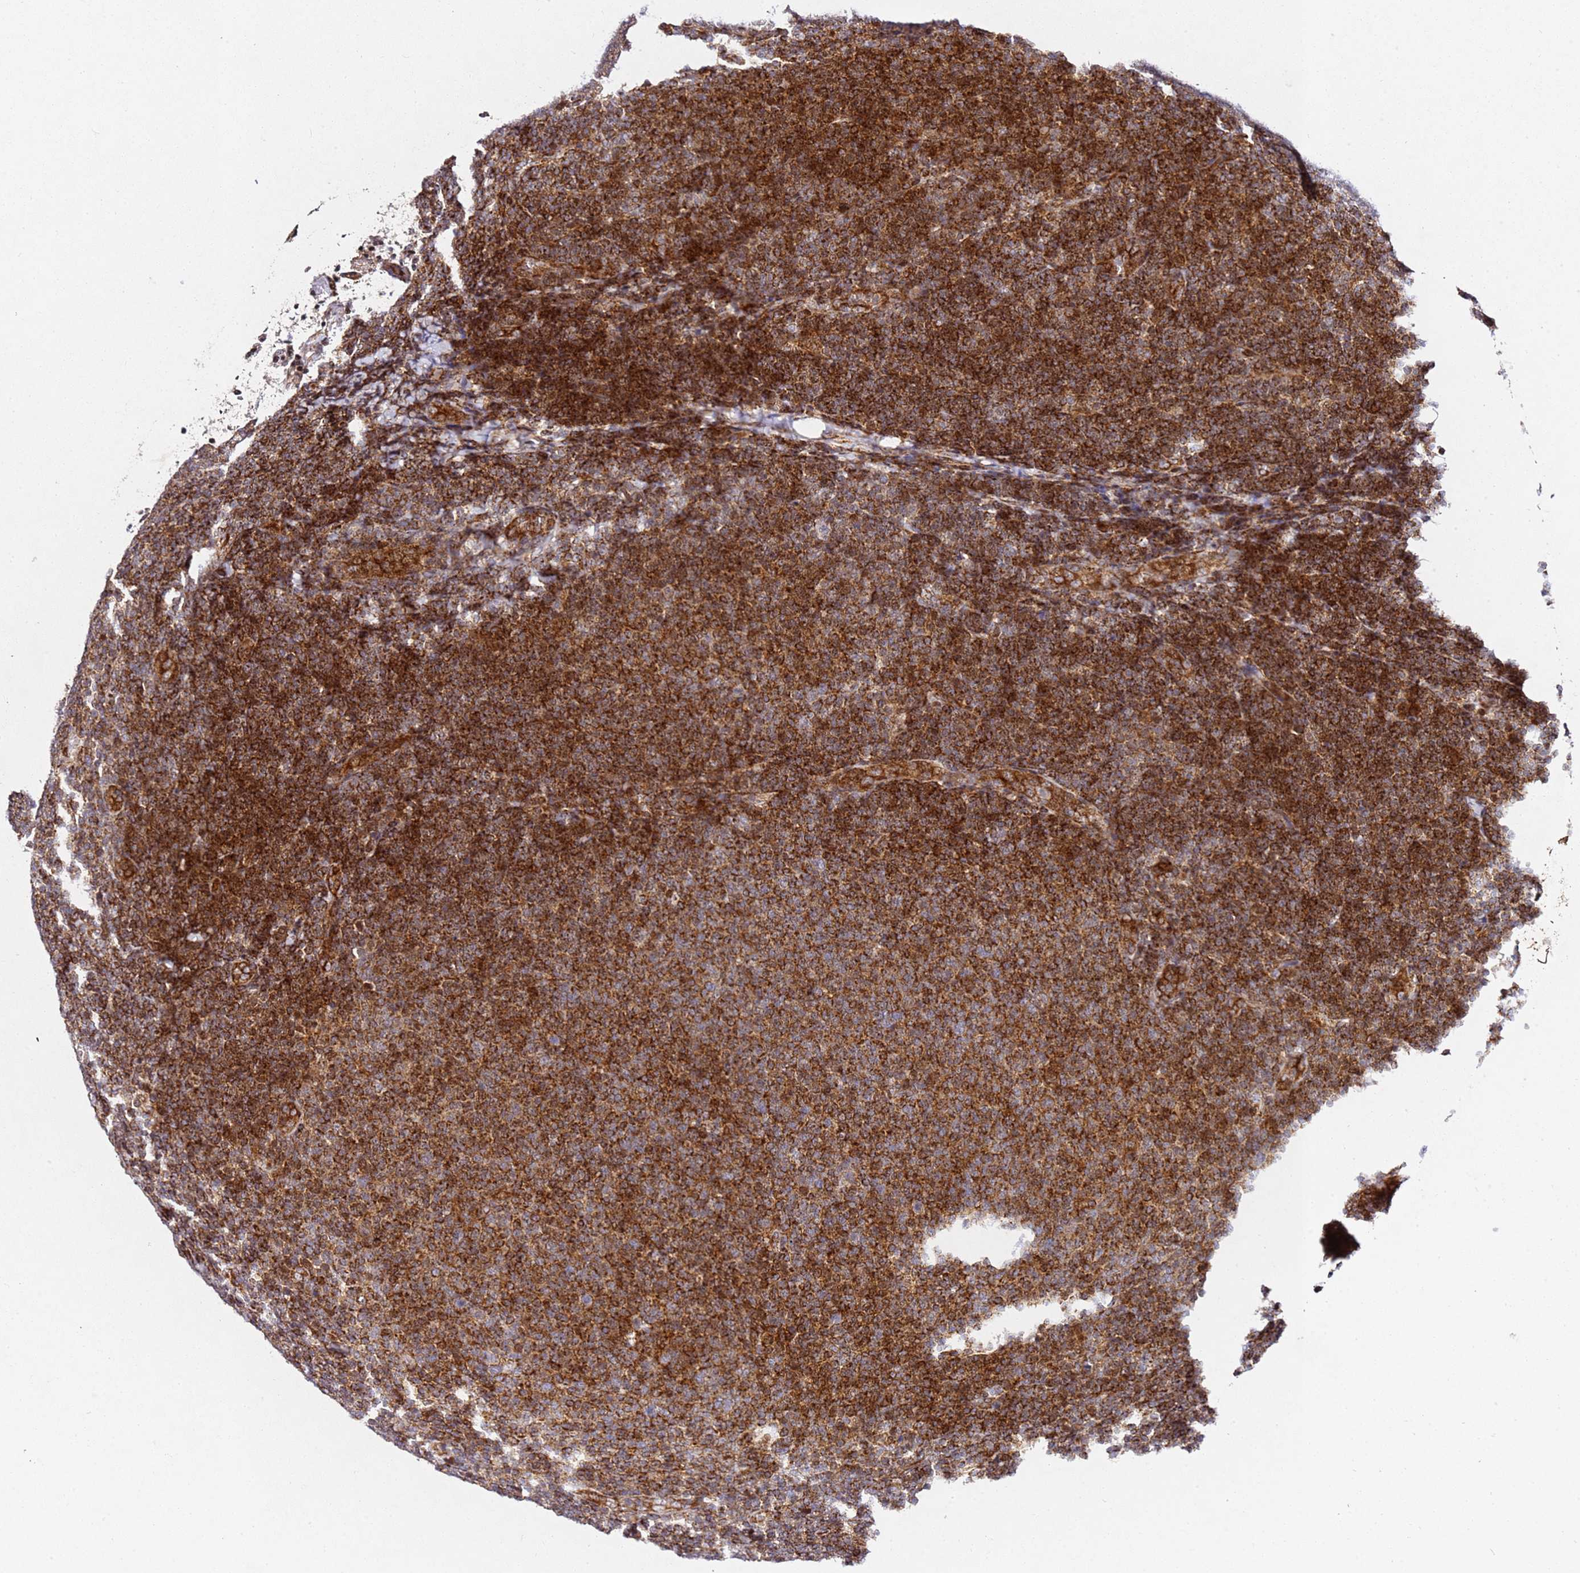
{"staining": {"intensity": "strong", "quantity": ">75%", "location": "cytoplasmic/membranous"}, "tissue": "lymphoma", "cell_type": "Tumor cells", "image_type": "cancer", "snomed": [{"axis": "morphology", "description": "Malignant lymphoma, non-Hodgkin's type, Low grade"}, {"axis": "topography", "description": "Lymph node"}], "caption": "A high amount of strong cytoplasmic/membranous staining is present in approximately >75% of tumor cells in low-grade malignant lymphoma, non-Hodgkin's type tissue. The staining was performed using DAB to visualize the protein expression in brown, while the nuclei were stained in blue with hematoxylin (Magnification: 20x).", "gene": "ZNF296", "patient": {"sex": "male", "age": 66}}